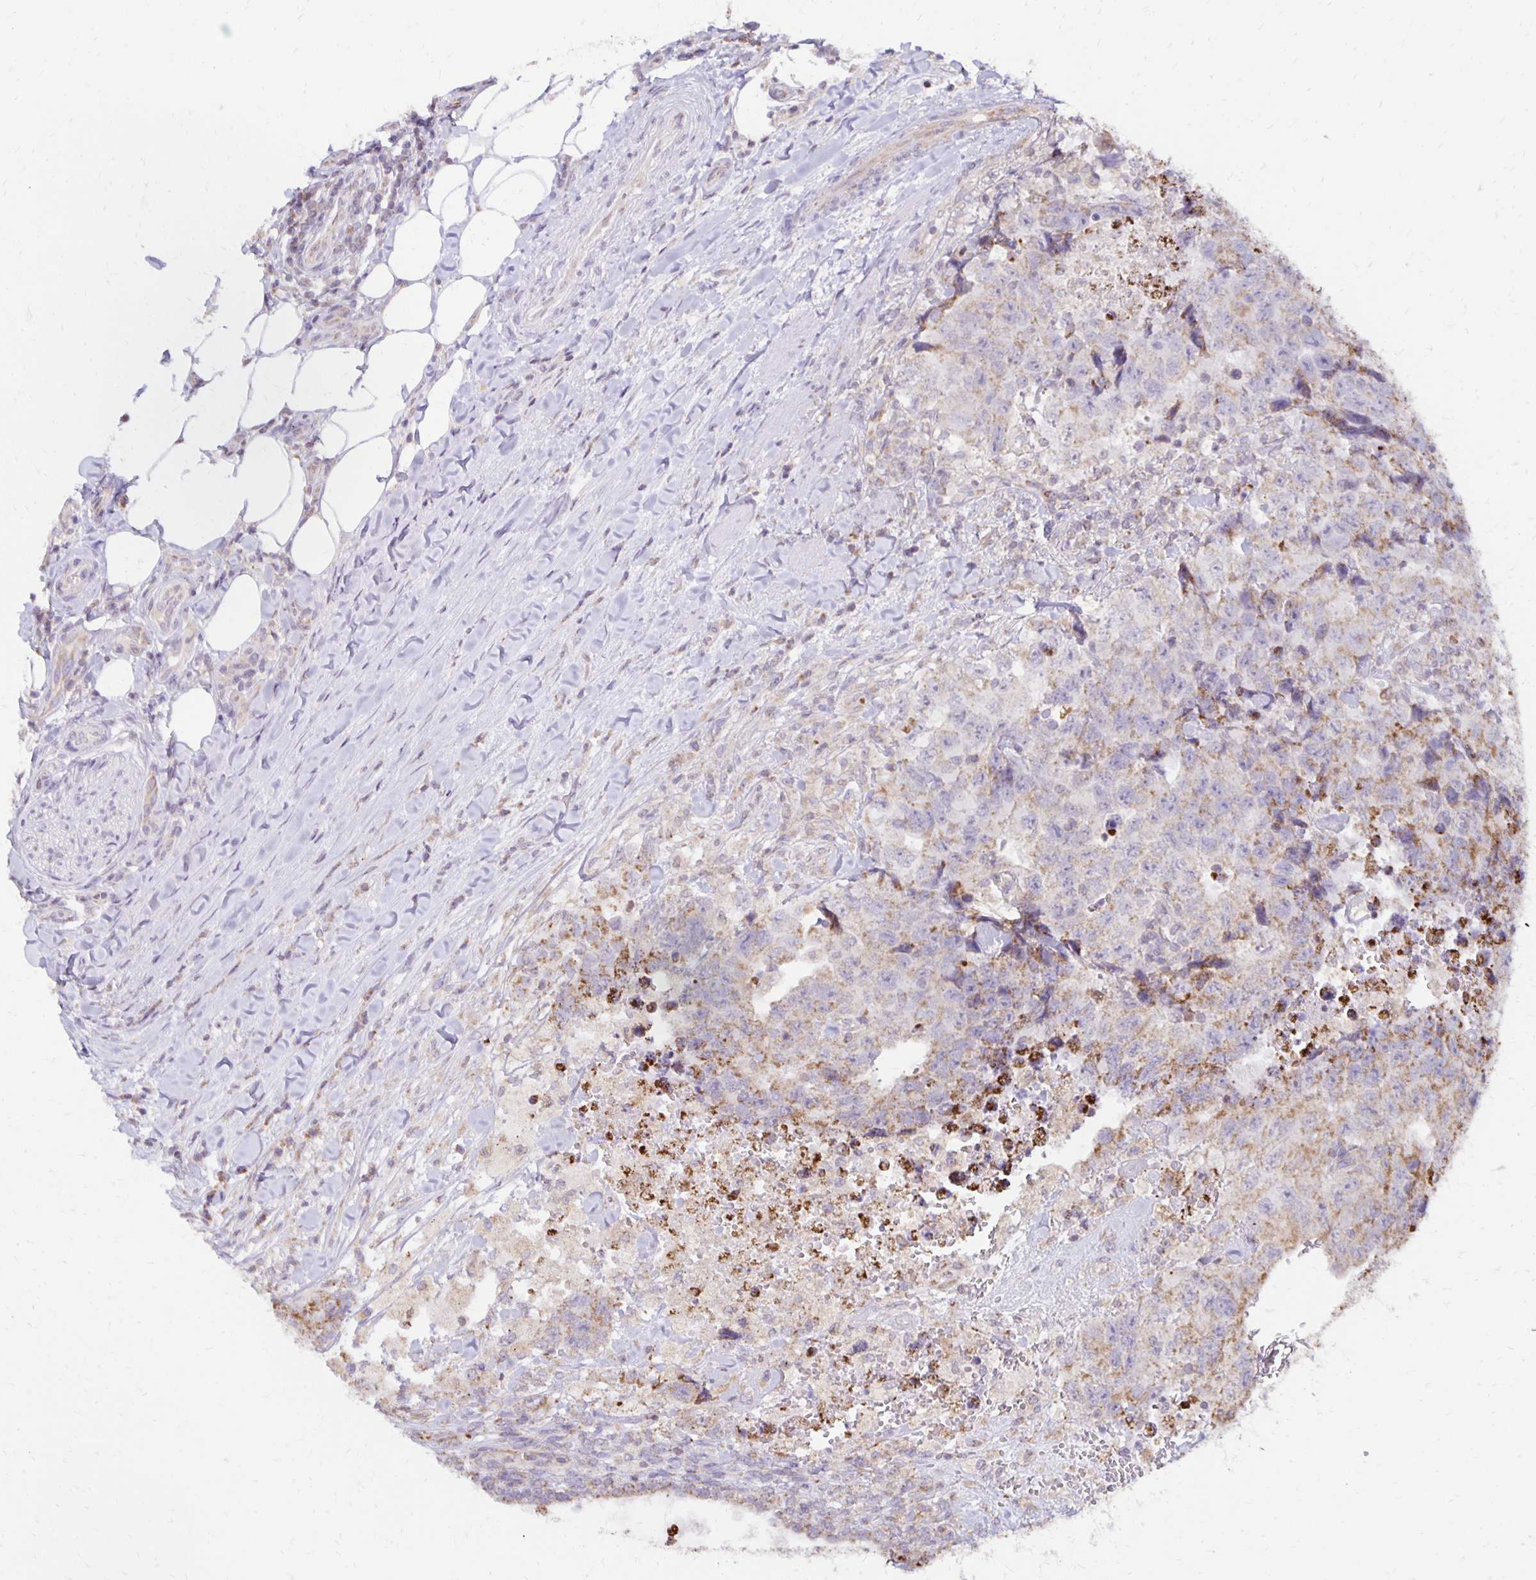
{"staining": {"intensity": "weak", "quantity": "25%-75%", "location": "cytoplasmic/membranous"}, "tissue": "testis cancer", "cell_type": "Tumor cells", "image_type": "cancer", "snomed": [{"axis": "morphology", "description": "Carcinoma, Embryonal, NOS"}, {"axis": "topography", "description": "Testis"}], "caption": "This is an image of IHC staining of embryonal carcinoma (testis), which shows weak staining in the cytoplasmic/membranous of tumor cells.", "gene": "IER3", "patient": {"sex": "male", "age": 24}}